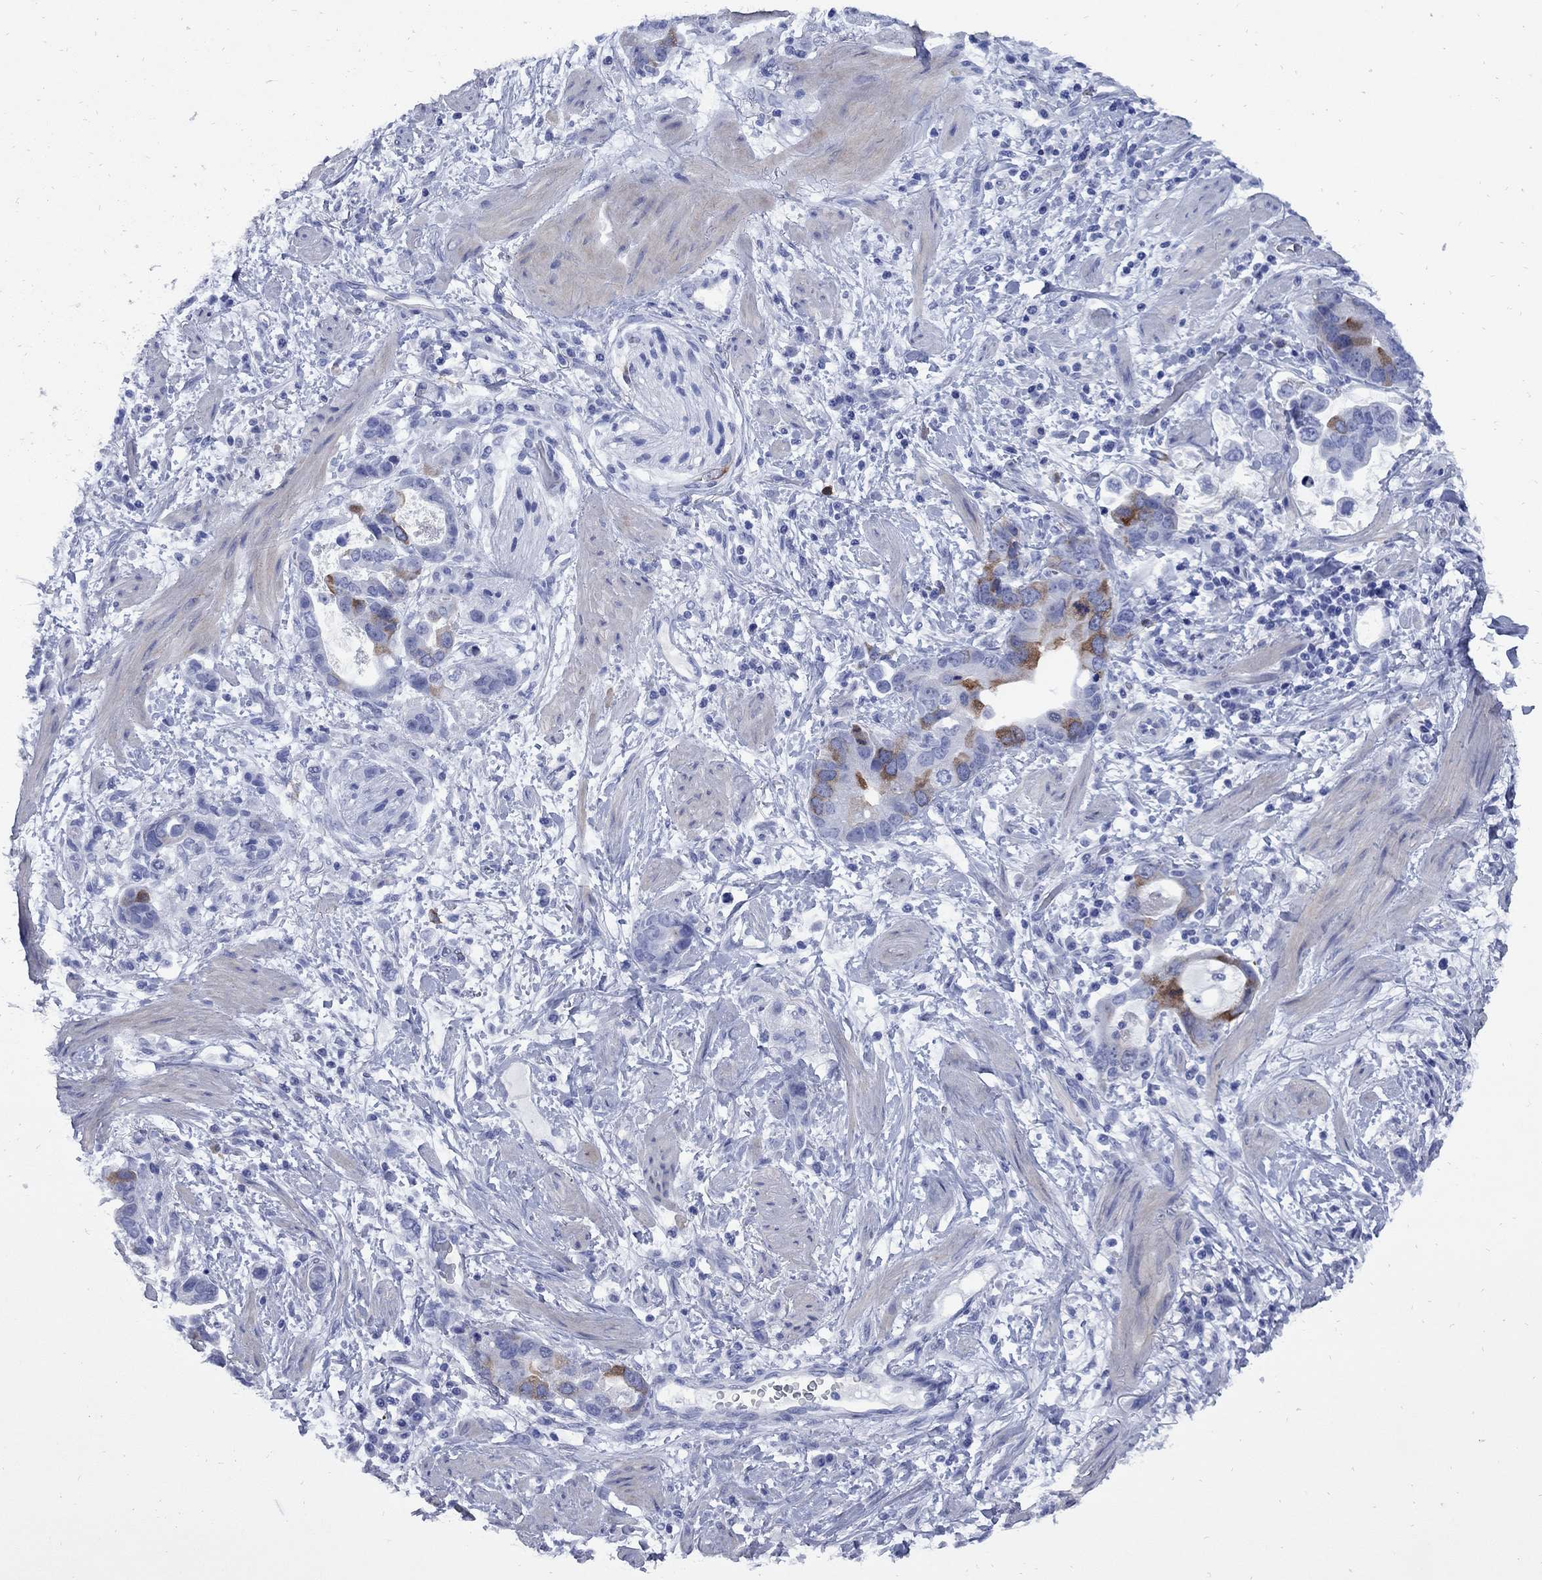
{"staining": {"intensity": "strong", "quantity": "25%-75%", "location": "cytoplasmic/membranous"}, "tissue": "stomach cancer", "cell_type": "Tumor cells", "image_type": "cancer", "snomed": [{"axis": "morphology", "description": "Adenocarcinoma, NOS"}, {"axis": "topography", "description": "Stomach, lower"}], "caption": "A high amount of strong cytoplasmic/membranous expression is present in approximately 25%-75% of tumor cells in stomach cancer (adenocarcinoma) tissue. Nuclei are stained in blue.", "gene": "TACC3", "patient": {"sex": "female", "age": 93}}